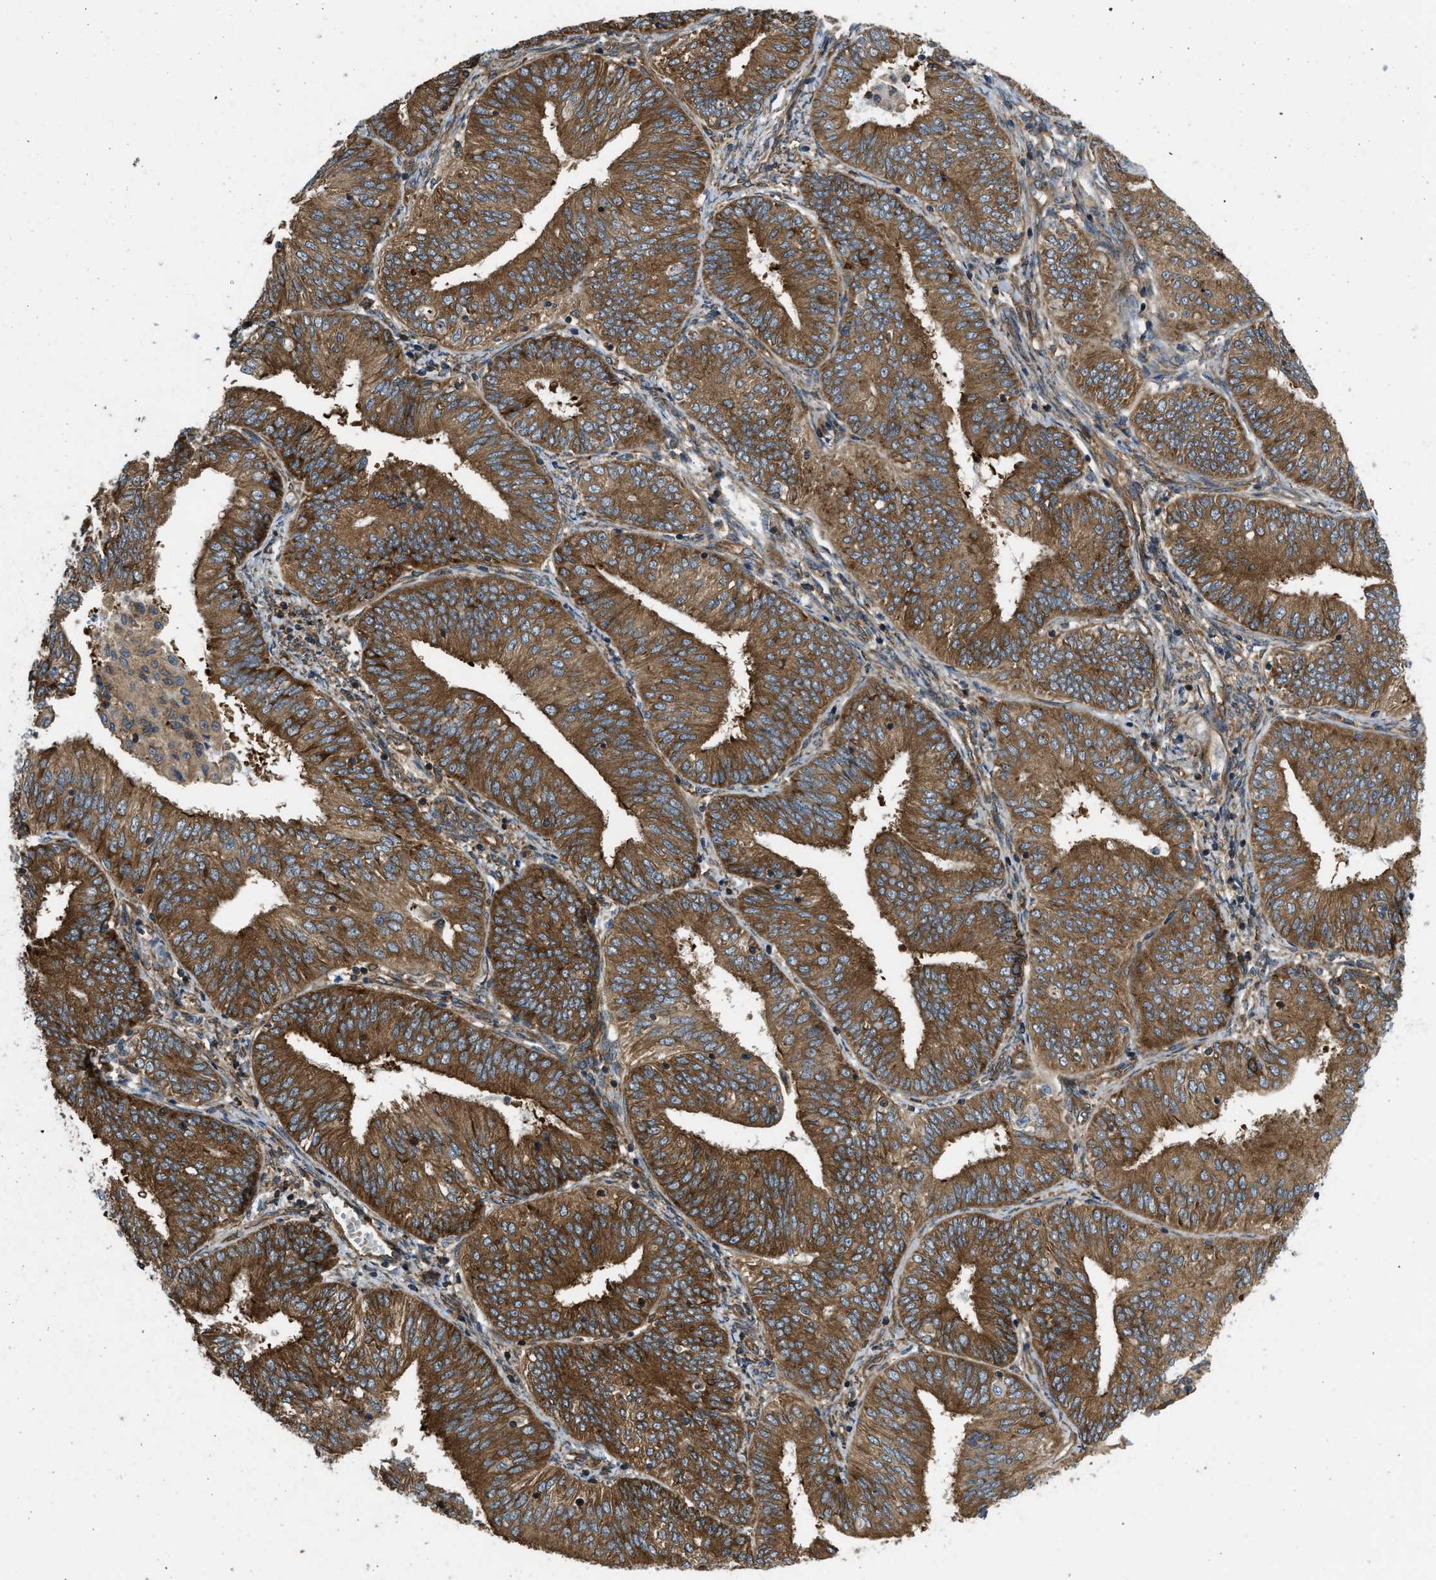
{"staining": {"intensity": "strong", "quantity": ">75%", "location": "cytoplasmic/membranous"}, "tissue": "endometrial cancer", "cell_type": "Tumor cells", "image_type": "cancer", "snomed": [{"axis": "morphology", "description": "Adenocarcinoma, NOS"}, {"axis": "topography", "description": "Endometrium"}], "caption": "The immunohistochemical stain labels strong cytoplasmic/membranous staining in tumor cells of endometrial cancer (adenocarcinoma) tissue. The protein of interest is shown in brown color, while the nuclei are stained blue.", "gene": "RASGRF2", "patient": {"sex": "female", "age": 58}}